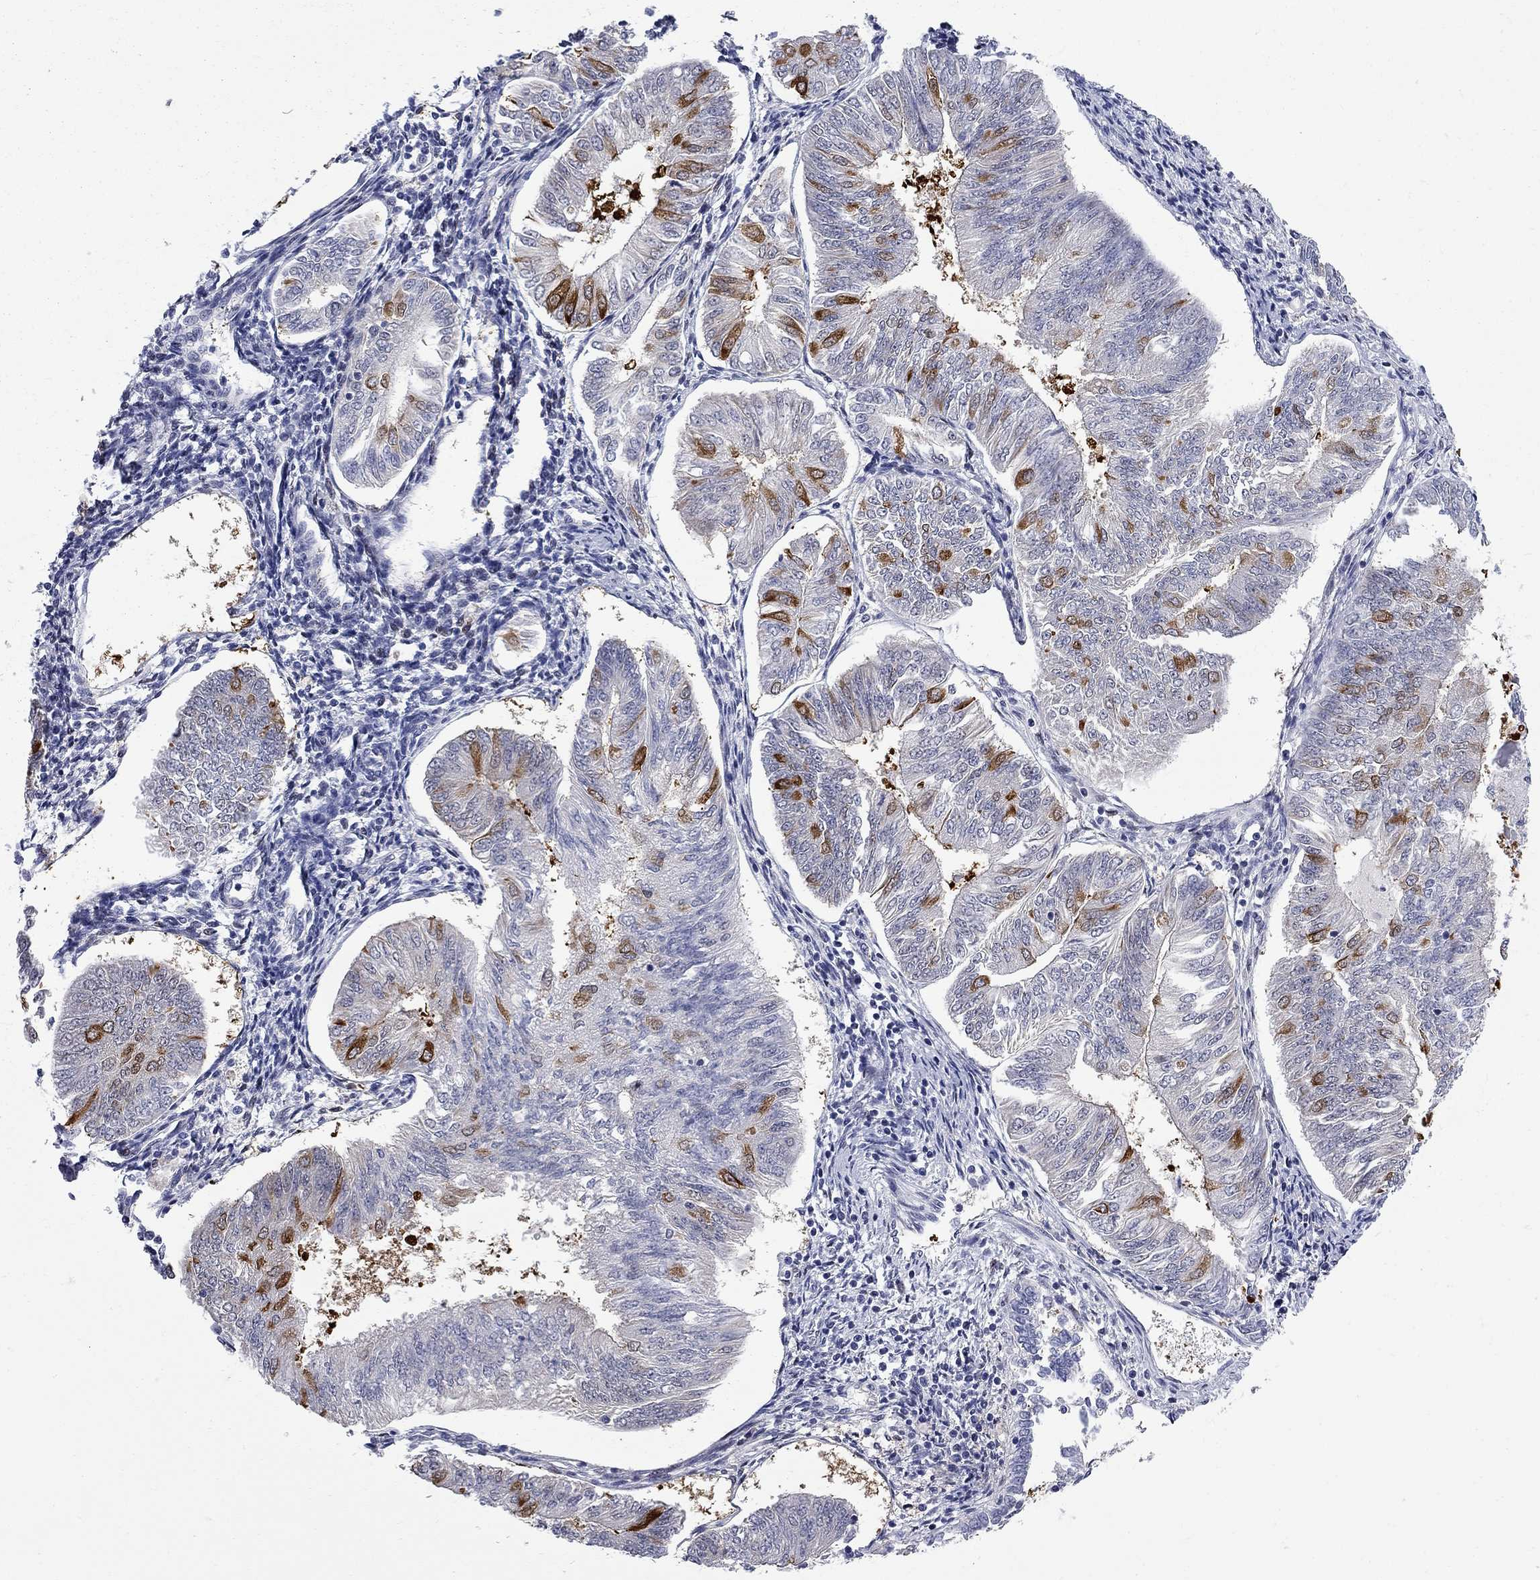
{"staining": {"intensity": "strong", "quantity": "<25%", "location": "cytoplasmic/membranous"}, "tissue": "endometrial cancer", "cell_type": "Tumor cells", "image_type": "cancer", "snomed": [{"axis": "morphology", "description": "Adenocarcinoma, NOS"}, {"axis": "topography", "description": "Endometrium"}], "caption": "Protein expression analysis of human endometrial adenocarcinoma reveals strong cytoplasmic/membranous positivity in approximately <25% of tumor cells. Immunohistochemistry (ihc) stains the protein of interest in brown and the nuclei are stained blue.", "gene": "GALNT8", "patient": {"sex": "female", "age": 58}}